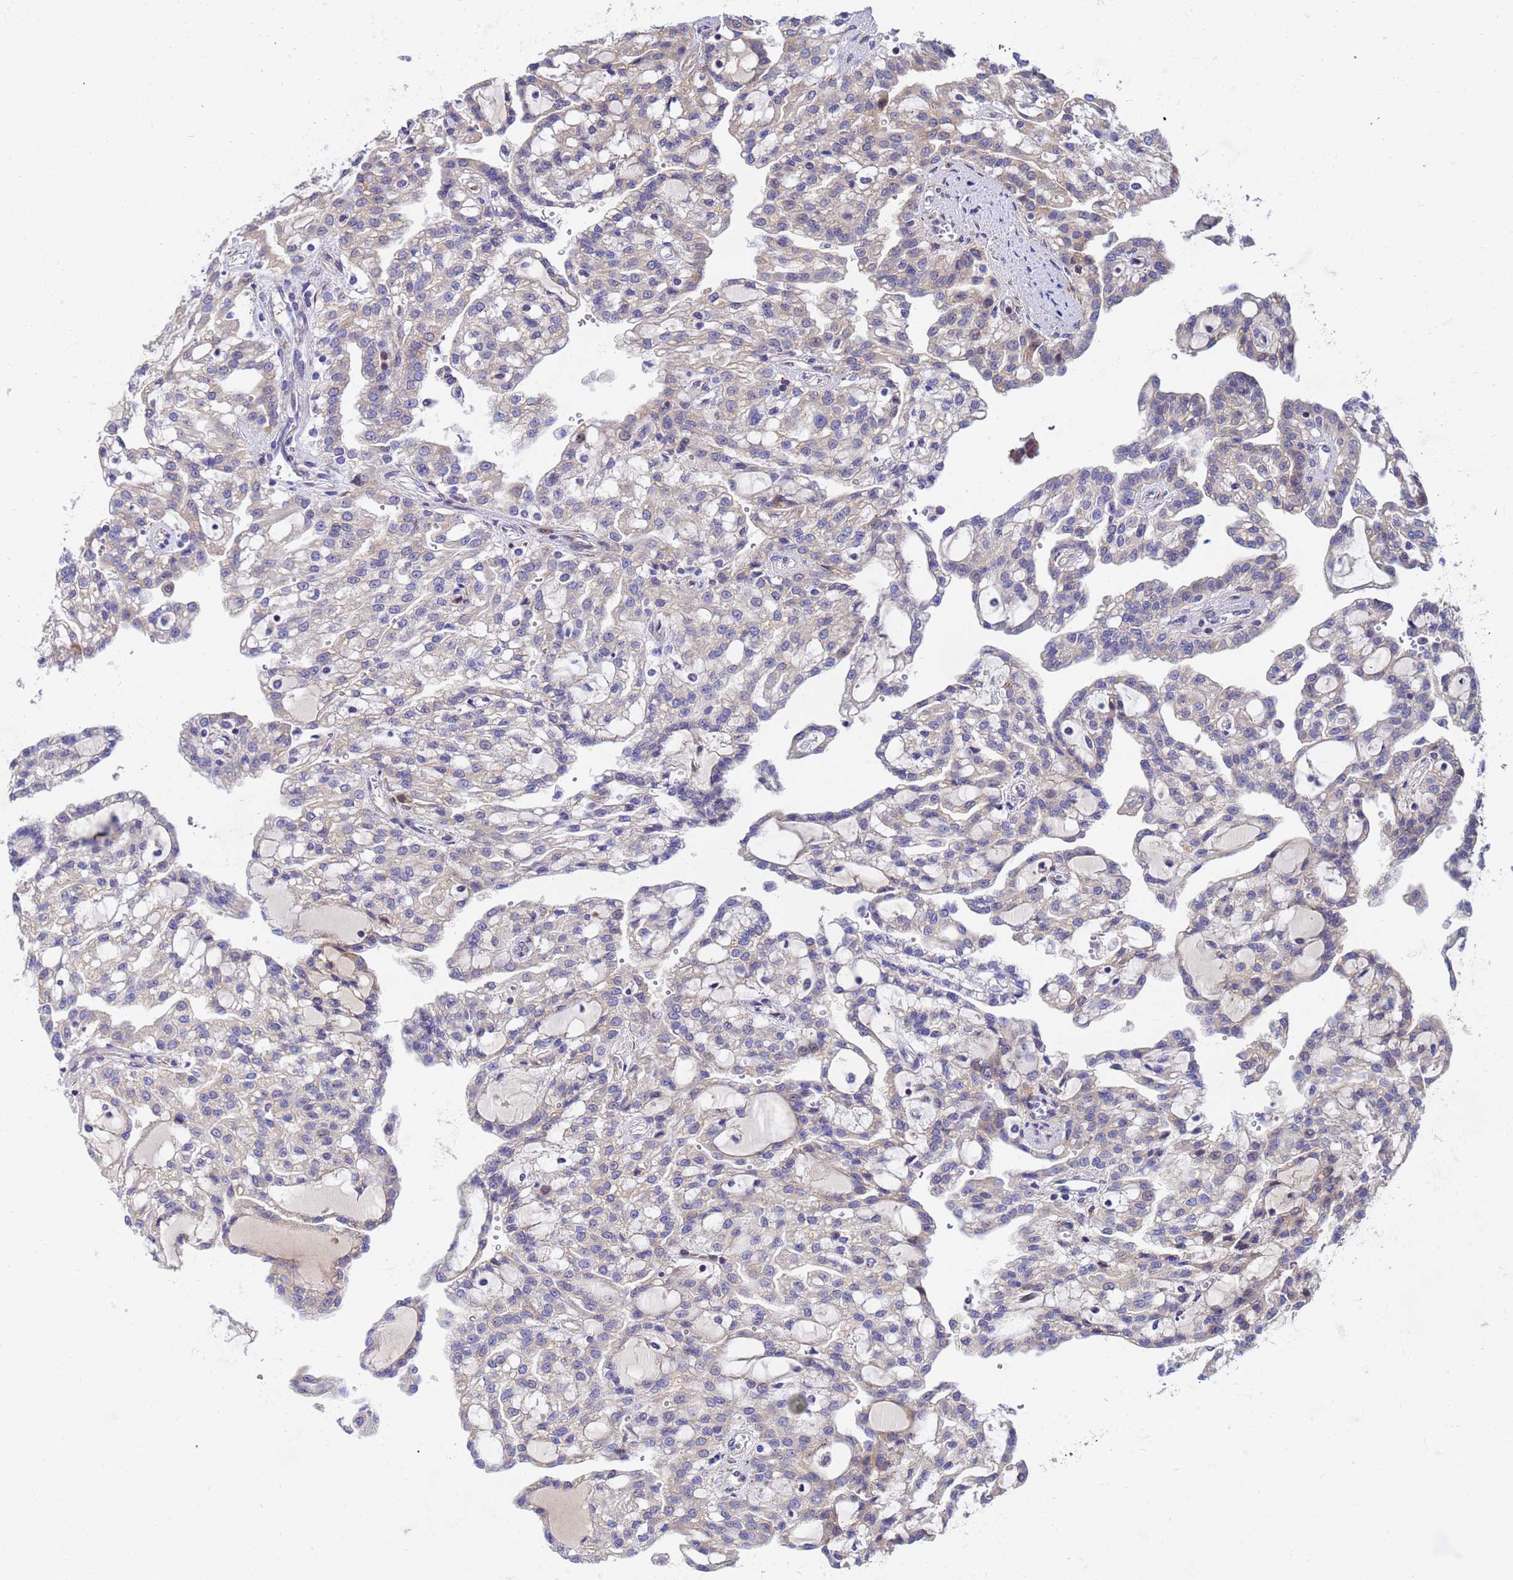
{"staining": {"intensity": "negative", "quantity": "none", "location": "none"}, "tissue": "renal cancer", "cell_type": "Tumor cells", "image_type": "cancer", "snomed": [{"axis": "morphology", "description": "Adenocarcinoma, NOS"}, {"axis": "topography", "description": "Kidney"}], "caption": "Human renal cancer (adenocarcinoma) stained for a protein using immunohistochemistry (IHC) reveals no expression in tumor cells.", "gene": "POM121", "patient": {"sex": "male", "age": 63}}